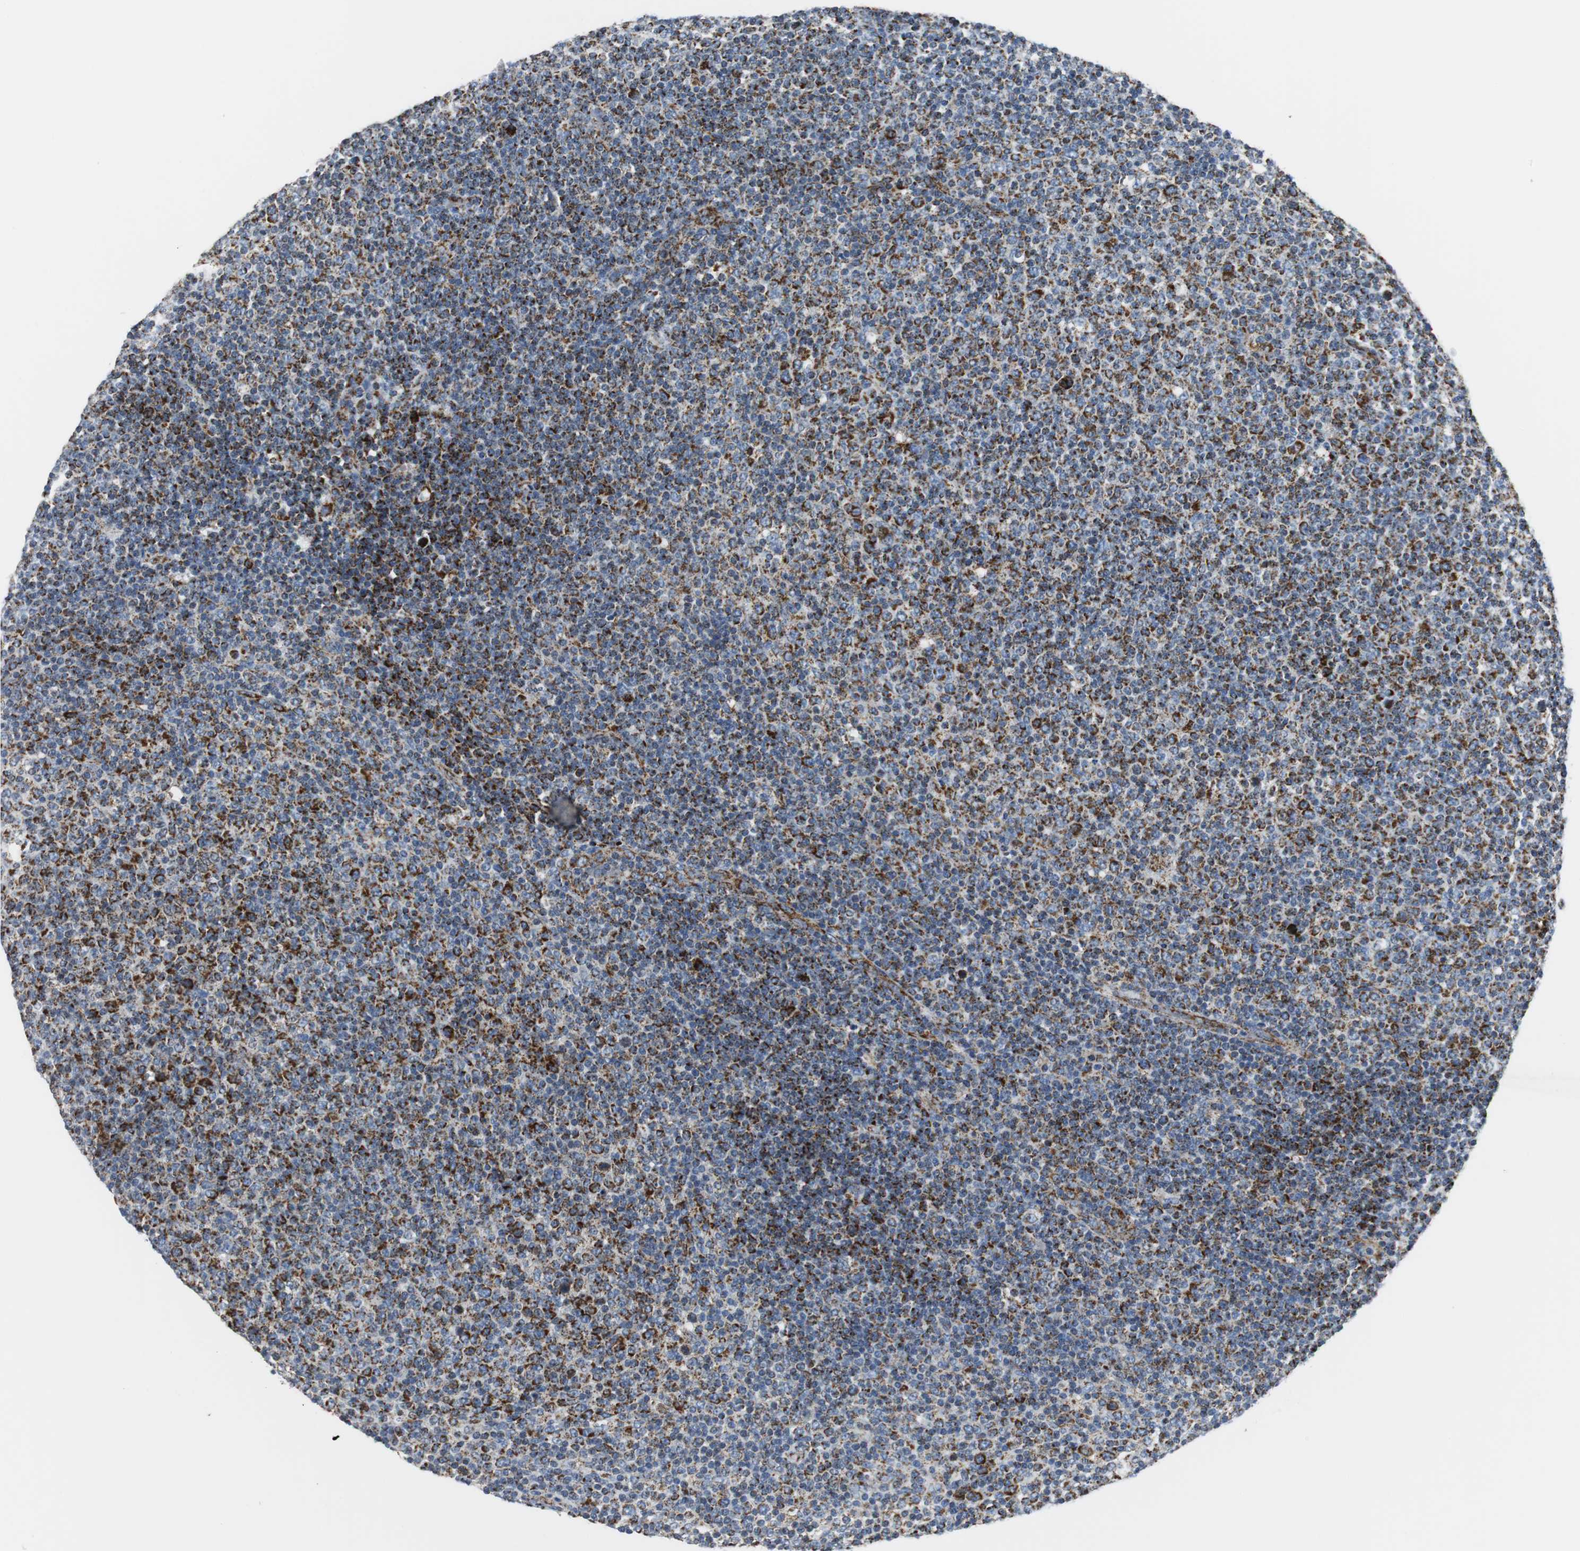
{"staining": {"intensity": "strong", "quantity": ">75%", "location": "cytoplasmic/membranous"}, "tissue": "lymphoma", "cell_type": "Tumor cells", "image_type": "cancer", "snomed": [{"axis": "morphology", "description": "Malignant lymphoma, non-Hodgkin's type, Low grade"}, {"axis": "topography", "description": "Lymph node"}], "caption": "Malignant lymphoma, non-Hodgkin's type (low-grade) tissue shows strong cytoplasmic/membranous expression in about >75% of tumor cells, visualized by immunohistochemistry.", "gene": "C1QTNF7", "patient": {"sex": "male", "age": 70}}